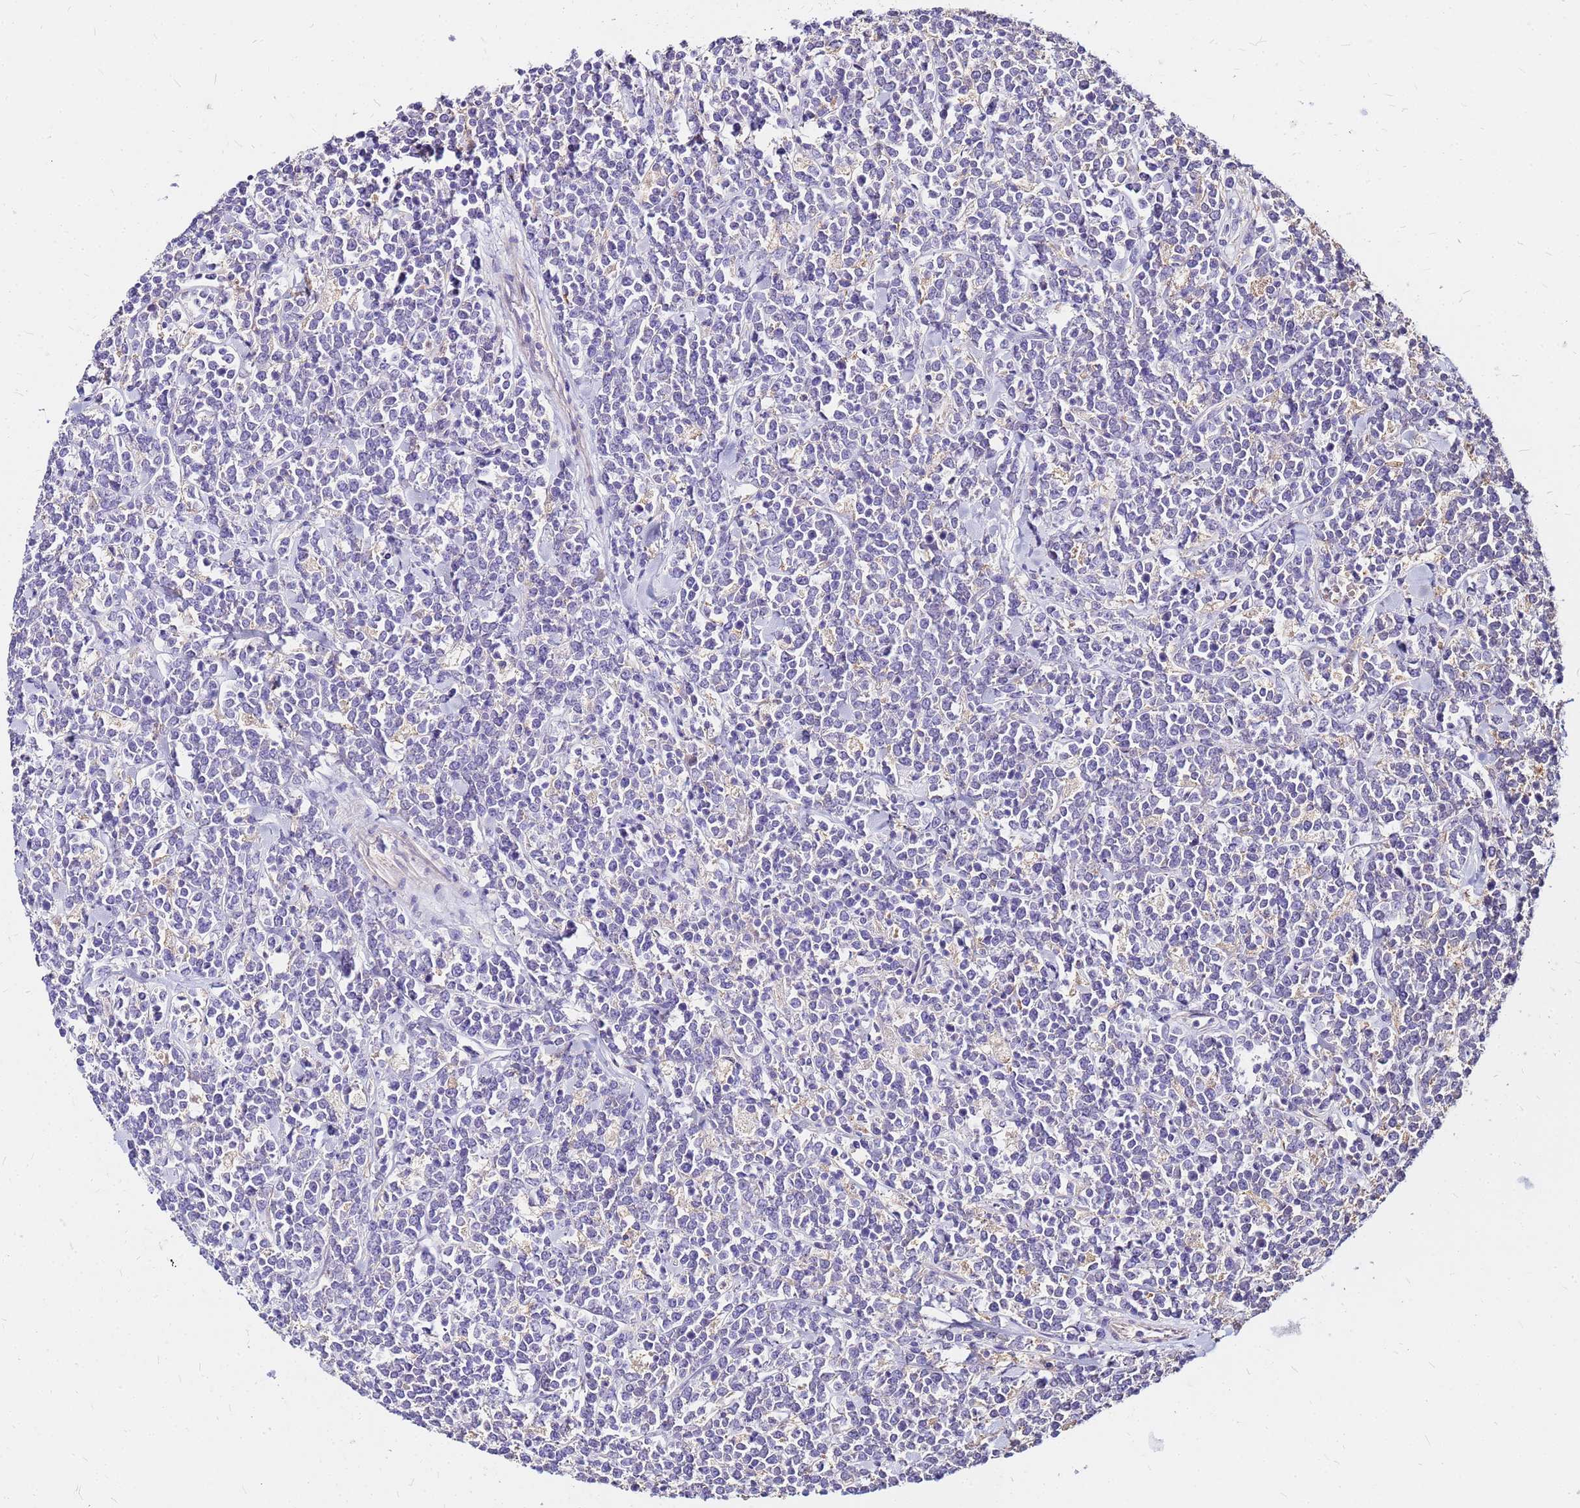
{"staining": {"intensity": "negative", "quantity": "none", "location": "none"}, "tissue": "lymphoma", "cell_type": "Tumor cells", "image_type": "cancer", "snomed": [{"axis": "morphology", "description": "Malignant lymphoma, non-Hodgkin's type, High grade"}, {"axis": "topography", "description": "Small intestine"}], "caption": "IHC photomicrograph of lymphoma stained for a protein (brown), which displays no expression in tumor cells.", "gene": "ARHGEF5", "patient": {"sex": "male", "age": 8}}